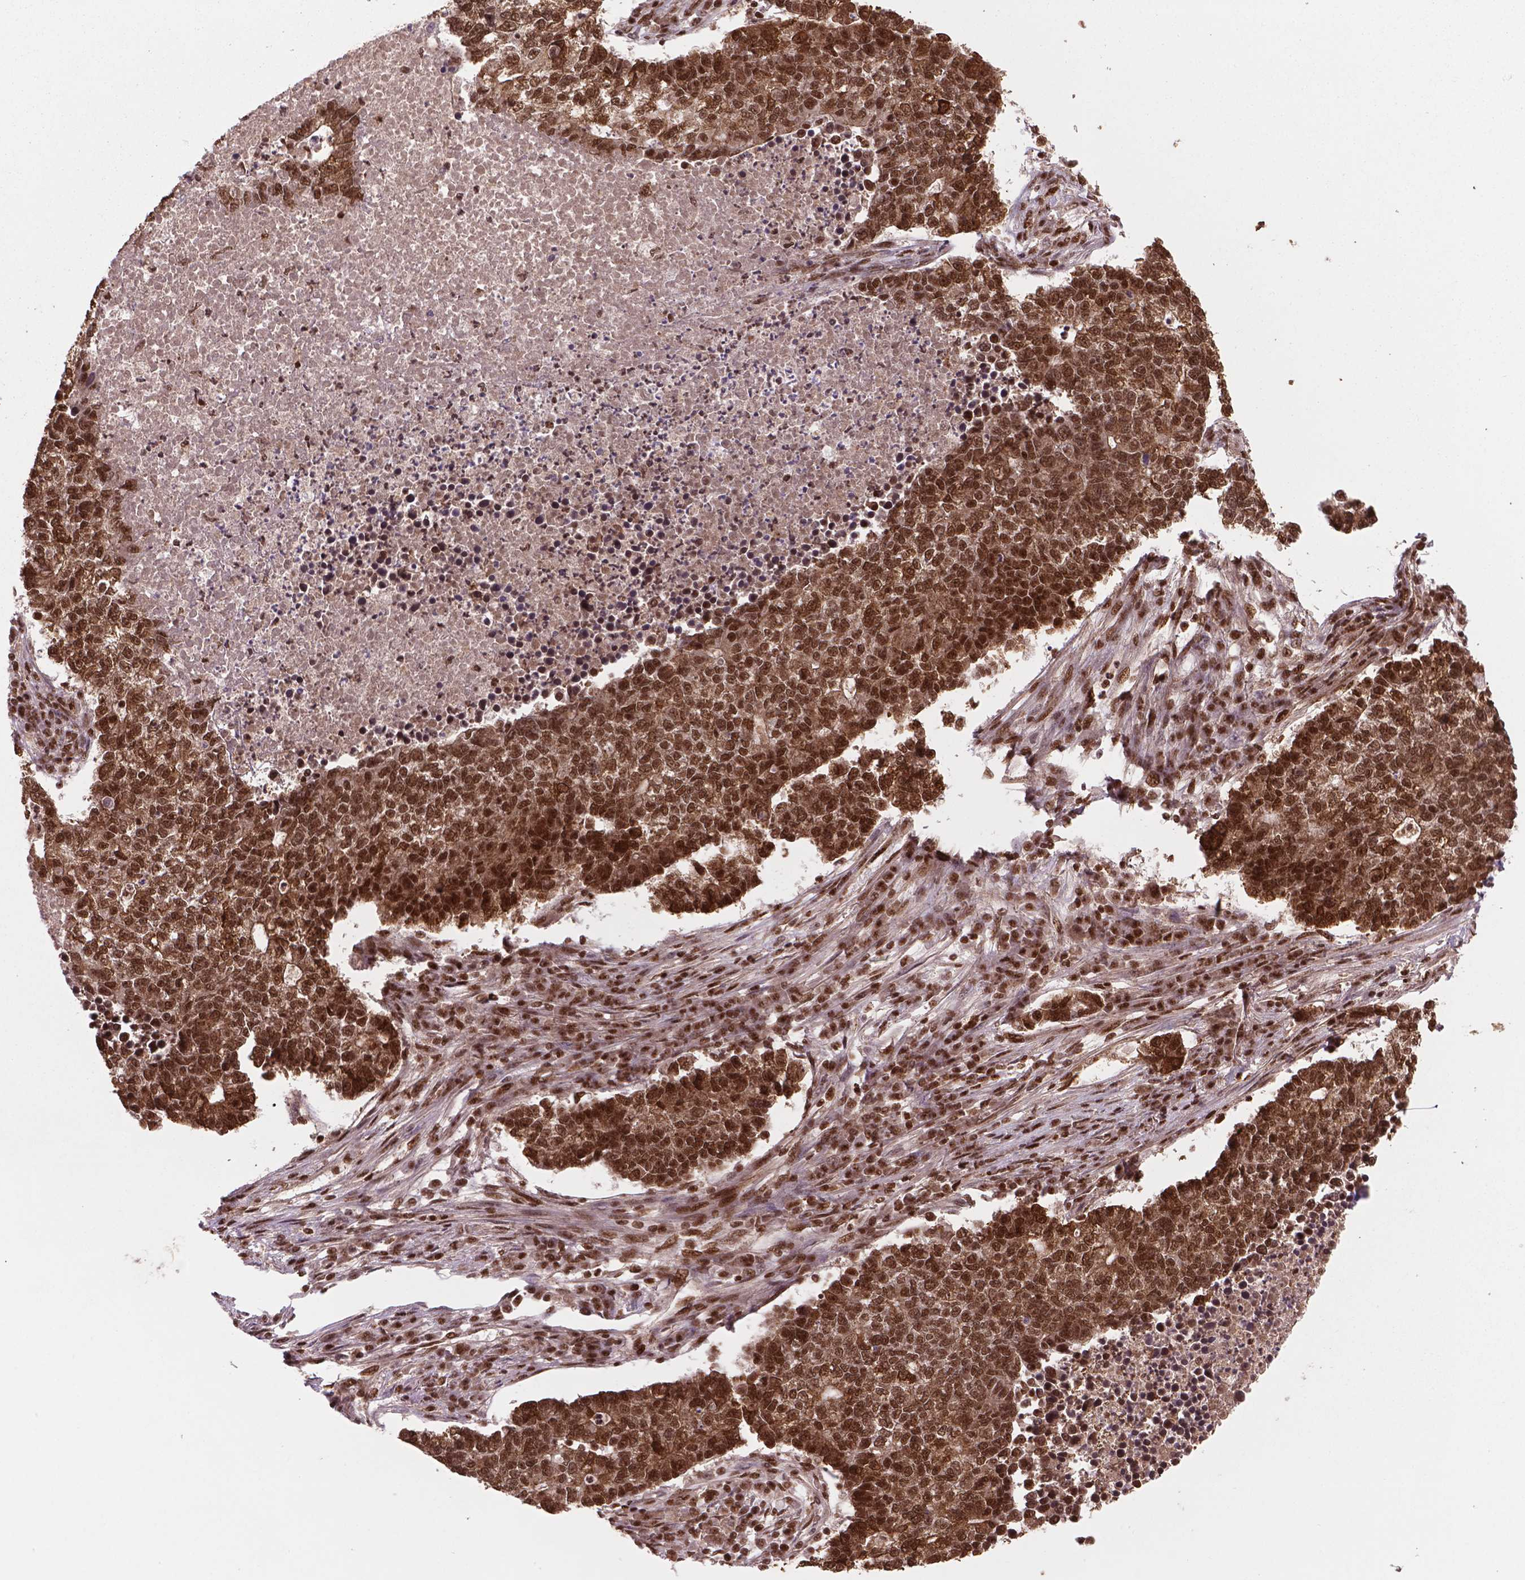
{"staining": {"intensity": "strong", "quantity": ">75%", "location": "nuclear"}, "tissue": "lung cancer", "cell_type": "Tumor cells", "image_type": "cancer", "snomed": [{"axis": "morphology", "description": "Adenocarcinoma, NOS"}, {"axis": "topography", "description": "Lung"}], "caption": "This is a photomicrograph of immunohistochemistry staining of lung cancer (adenocarcinoma), which shows strong staining in the nuclear of tumor cells.", "gene": "SIRT6", "patient": {"sex": "male", "age": 57}}